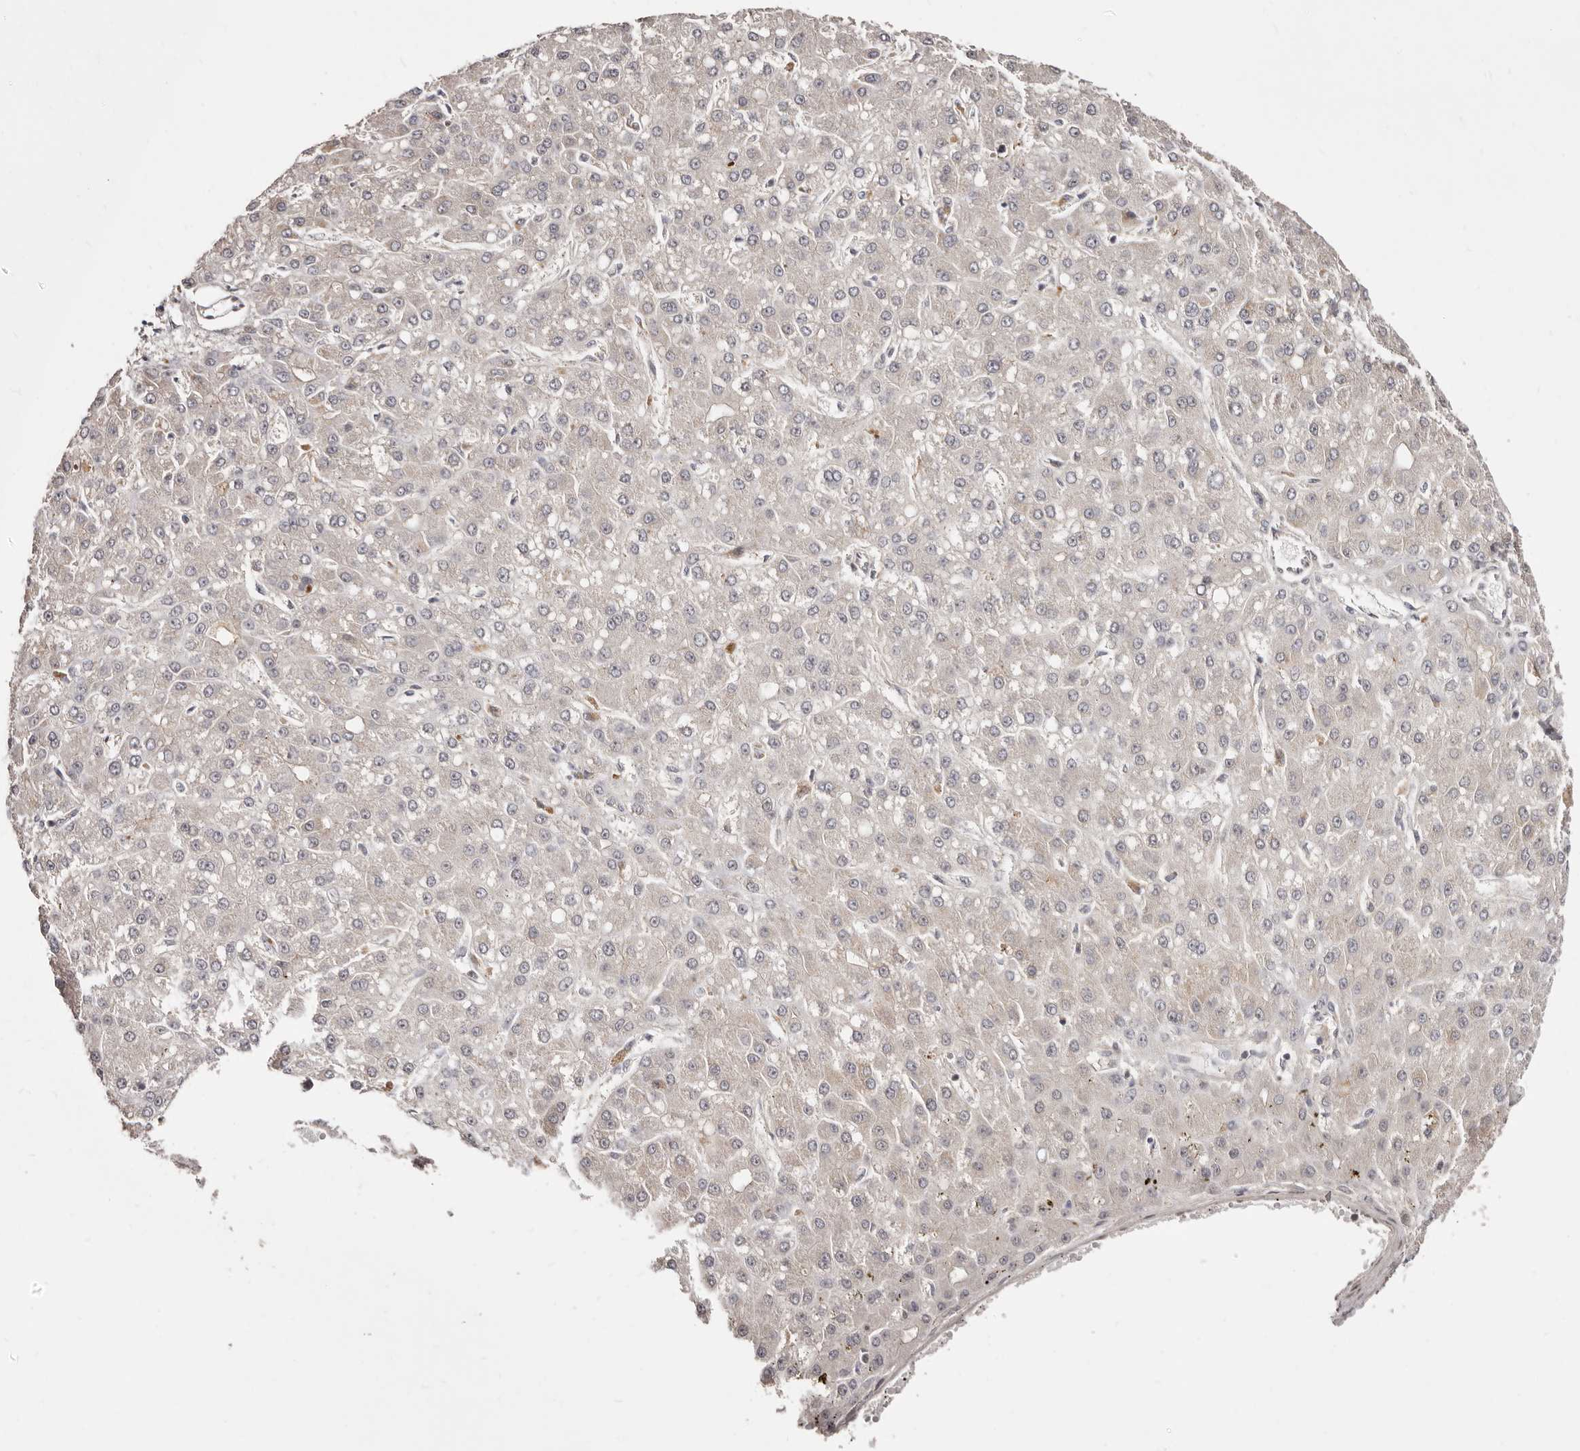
{"staining": {"intensity": "negative", "quantity": "none", "location": "none"}, "tissue": "liver cancer", "cell_type": "Tumor cells", "image_type": "cancer", "snomed": [{"axis": "morphology", "description": "Carcinoma, Hepatocellular, NOS"}, {"axis": "topography", "description": "Liver"}], "caption": "Immunohistochemistry (IHC) image of human liver hepatocellular carcinoma stained for a protein (brown), which shows no positivity in tumor cells.", "gene": "SRCAP", "patient": {"sex": "male", "age": 67}}